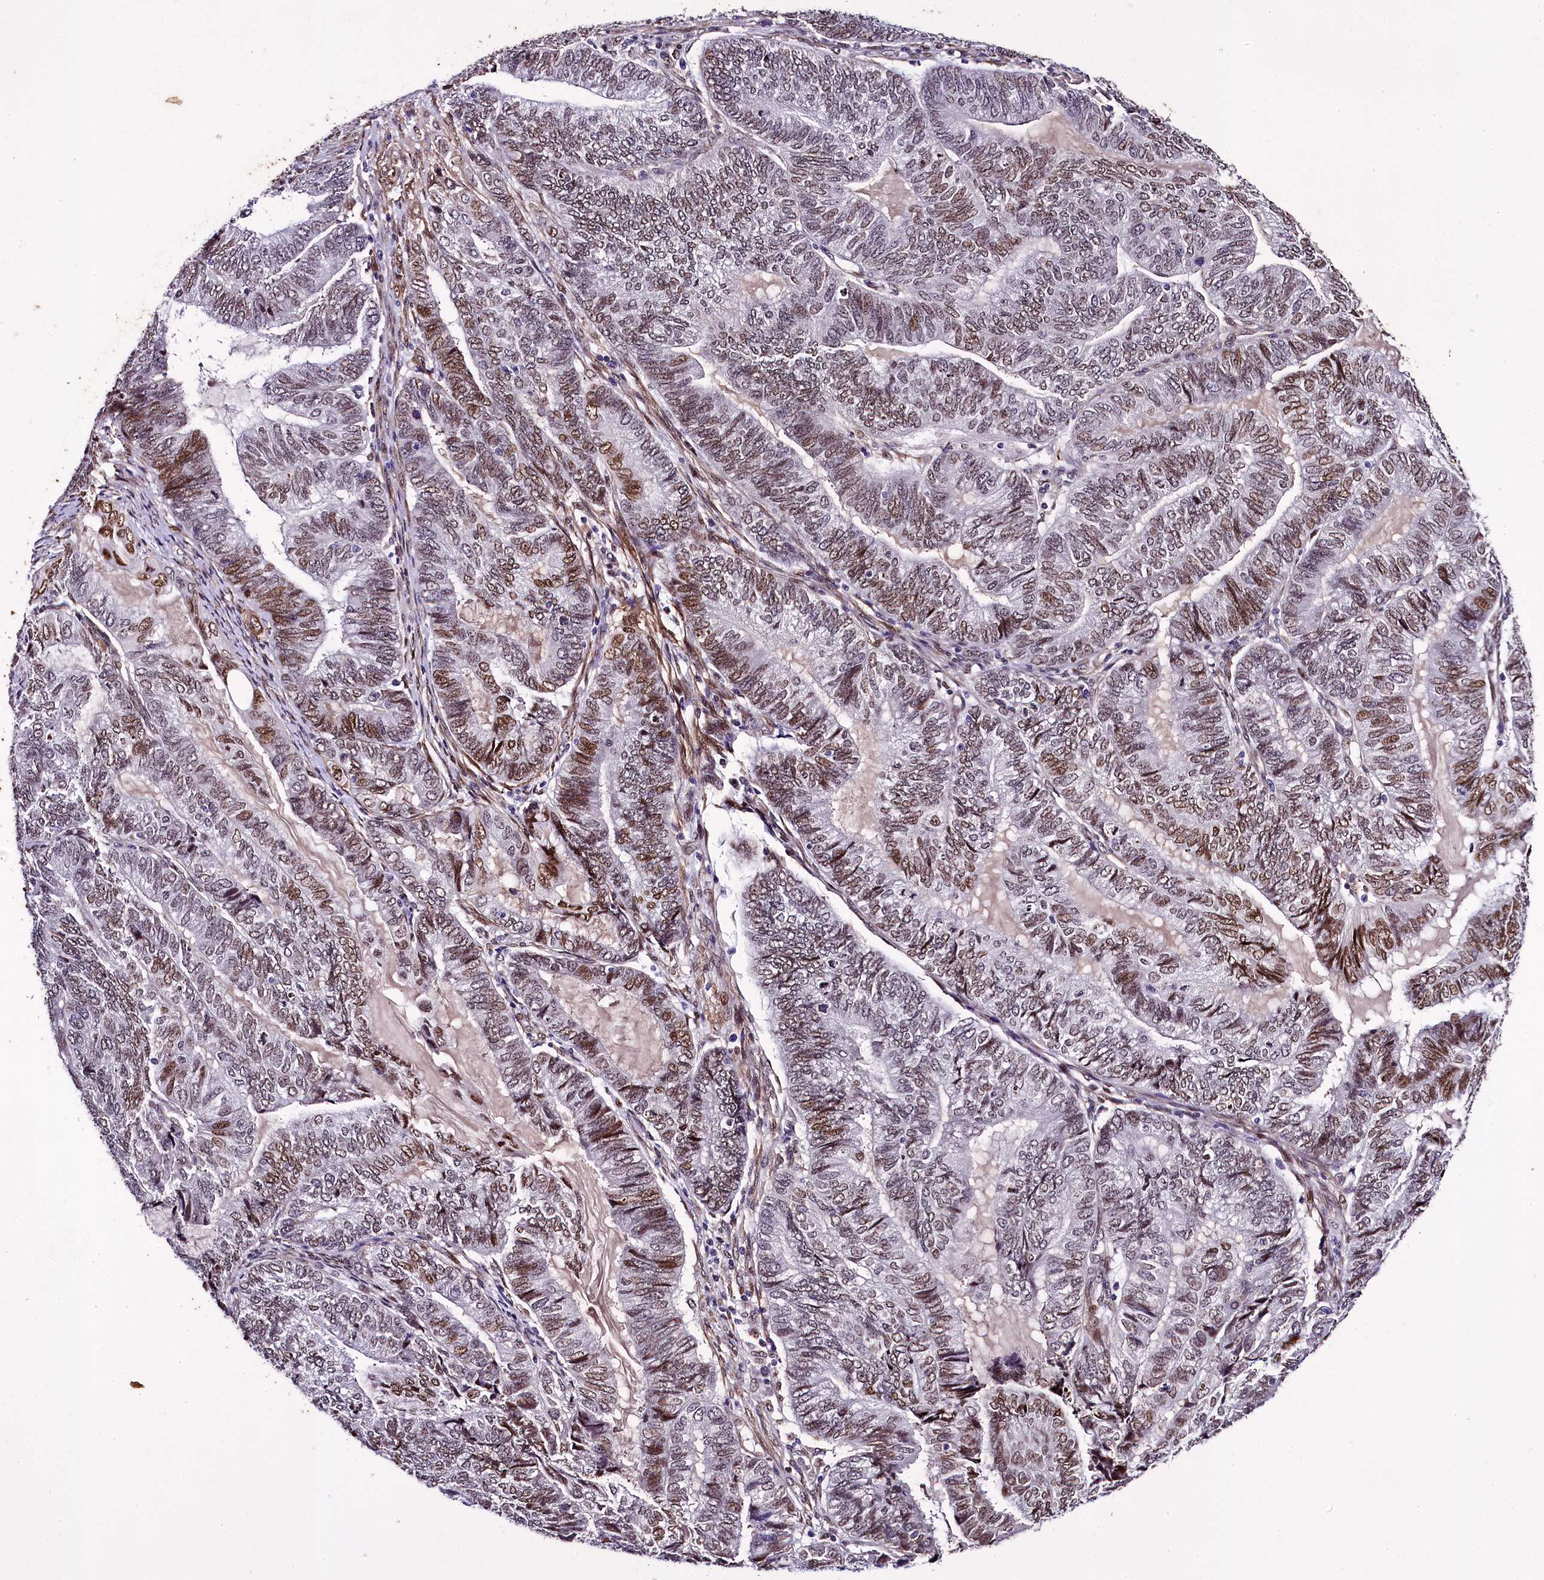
{"staining": {"intensity": "moderate", "quantity": ">75%", "location": "nuclear"}, "tissue": "endometrial cancer", "cell_type": "Tumor cells", "image_type": "cancer", "snomed": [{"axis": "morphology", "description": "Adenocarcinoma, NOS"}, {"axis": "topography", "description": "Uterus"}, {"axis": "topography", "description": "Endometrium"}], "caption": "The image displays a brown stain indicating the presence of a protein in the nuclear of tumor cells in endometrial adenocarcinoma. (brown staining indicates protein expression, while blue staining denotes nuclei).", "gene": "SAMD10", "patient": {"sex": "female", "age": 70}}